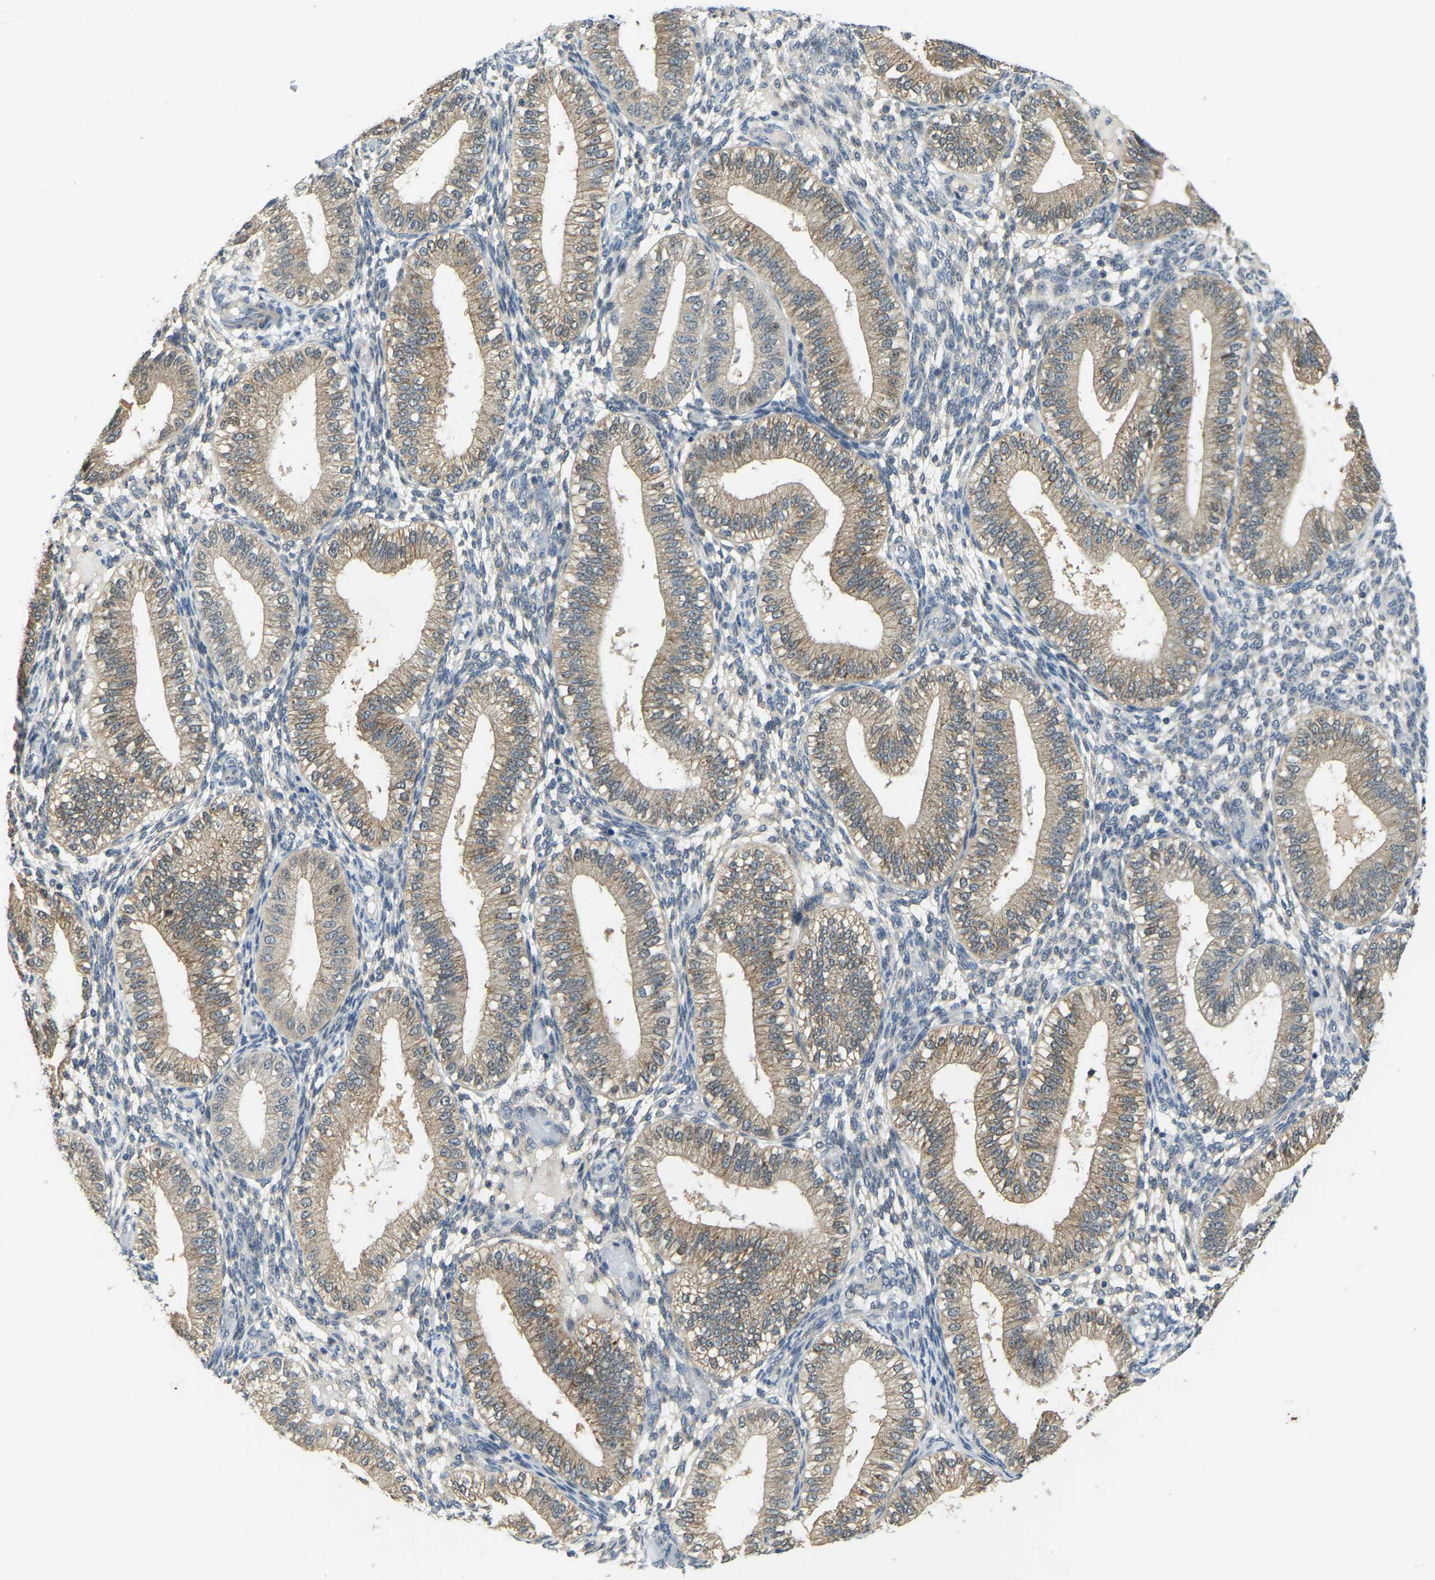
{"staining": {"intensity": "negative", "quantity": "none", "location": "none"}, "tissue": "endometrium", "cell_type": "Cells in endometrial stroma", "image_type": "normal", "snomed": [{"axis": "morphology", "description": "Normal tissue, NOS"}, {"axis": "topography", "description": "Endometrium"}], "caption": "Normal endometrium was stained to show a protein in brown. There is no significant positivity in cells in endometrial stroma. (Immunohistochemistry, brightfield microscopy, high magnification).", "gene": "AHNAK", "patient": {"sex": "female", "age": 39}}